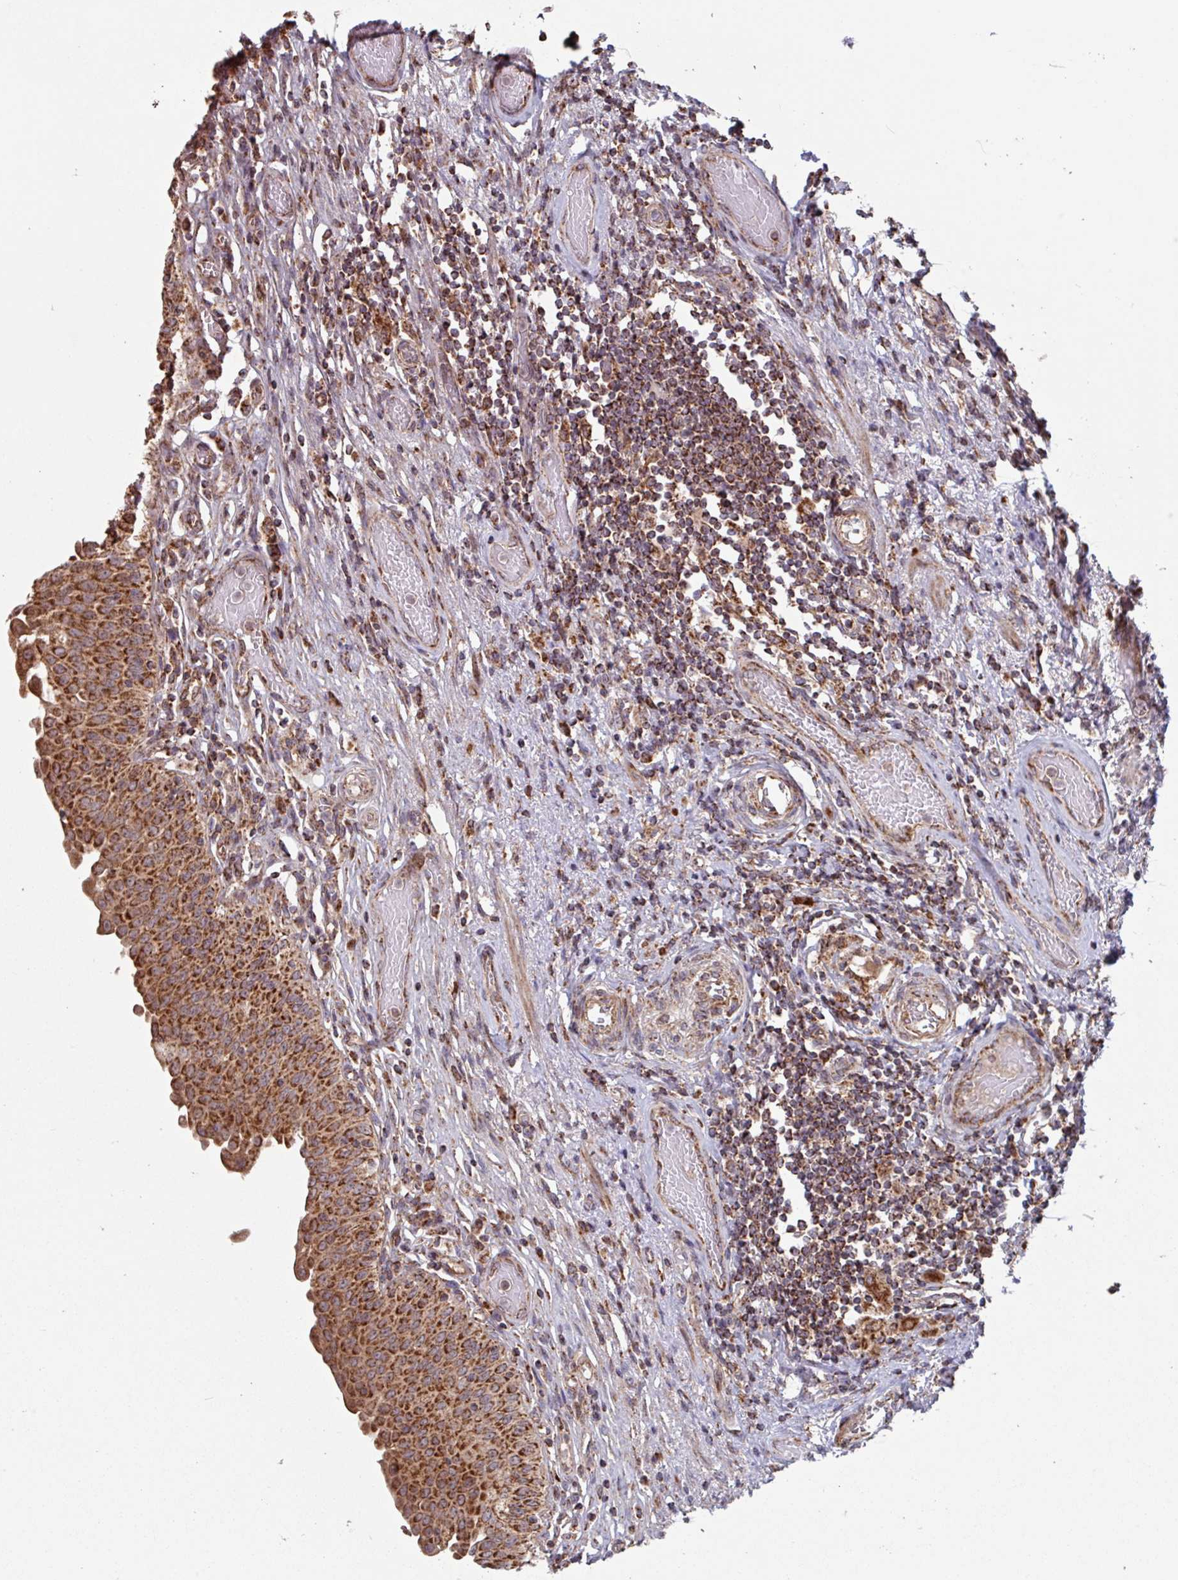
{"staining": {"intensity": "strong", "quantity": ">75%", "location": "cytoplasmic/membranous"}, "tissue": "urinary bladder", "cell_type": "Urothelial cells", "image_type": "normal", "snomed": [{"axis": "morphology", "description": "Normal tissue, NOS"}, {"axis": "topography", "description": "Urinary bladder"}], "caption": "A high-resolution micrograph shows immunohistochemistry staining of normal urinary bladder, which displays strong cytoplasmic/membranous staining in approximately >75% of urothelial cells. (brown staining indicates protein expression, while blue staining denotes nuclei).", "gene": "COX7C", "patient": {"sex": "male", "age": 71}}